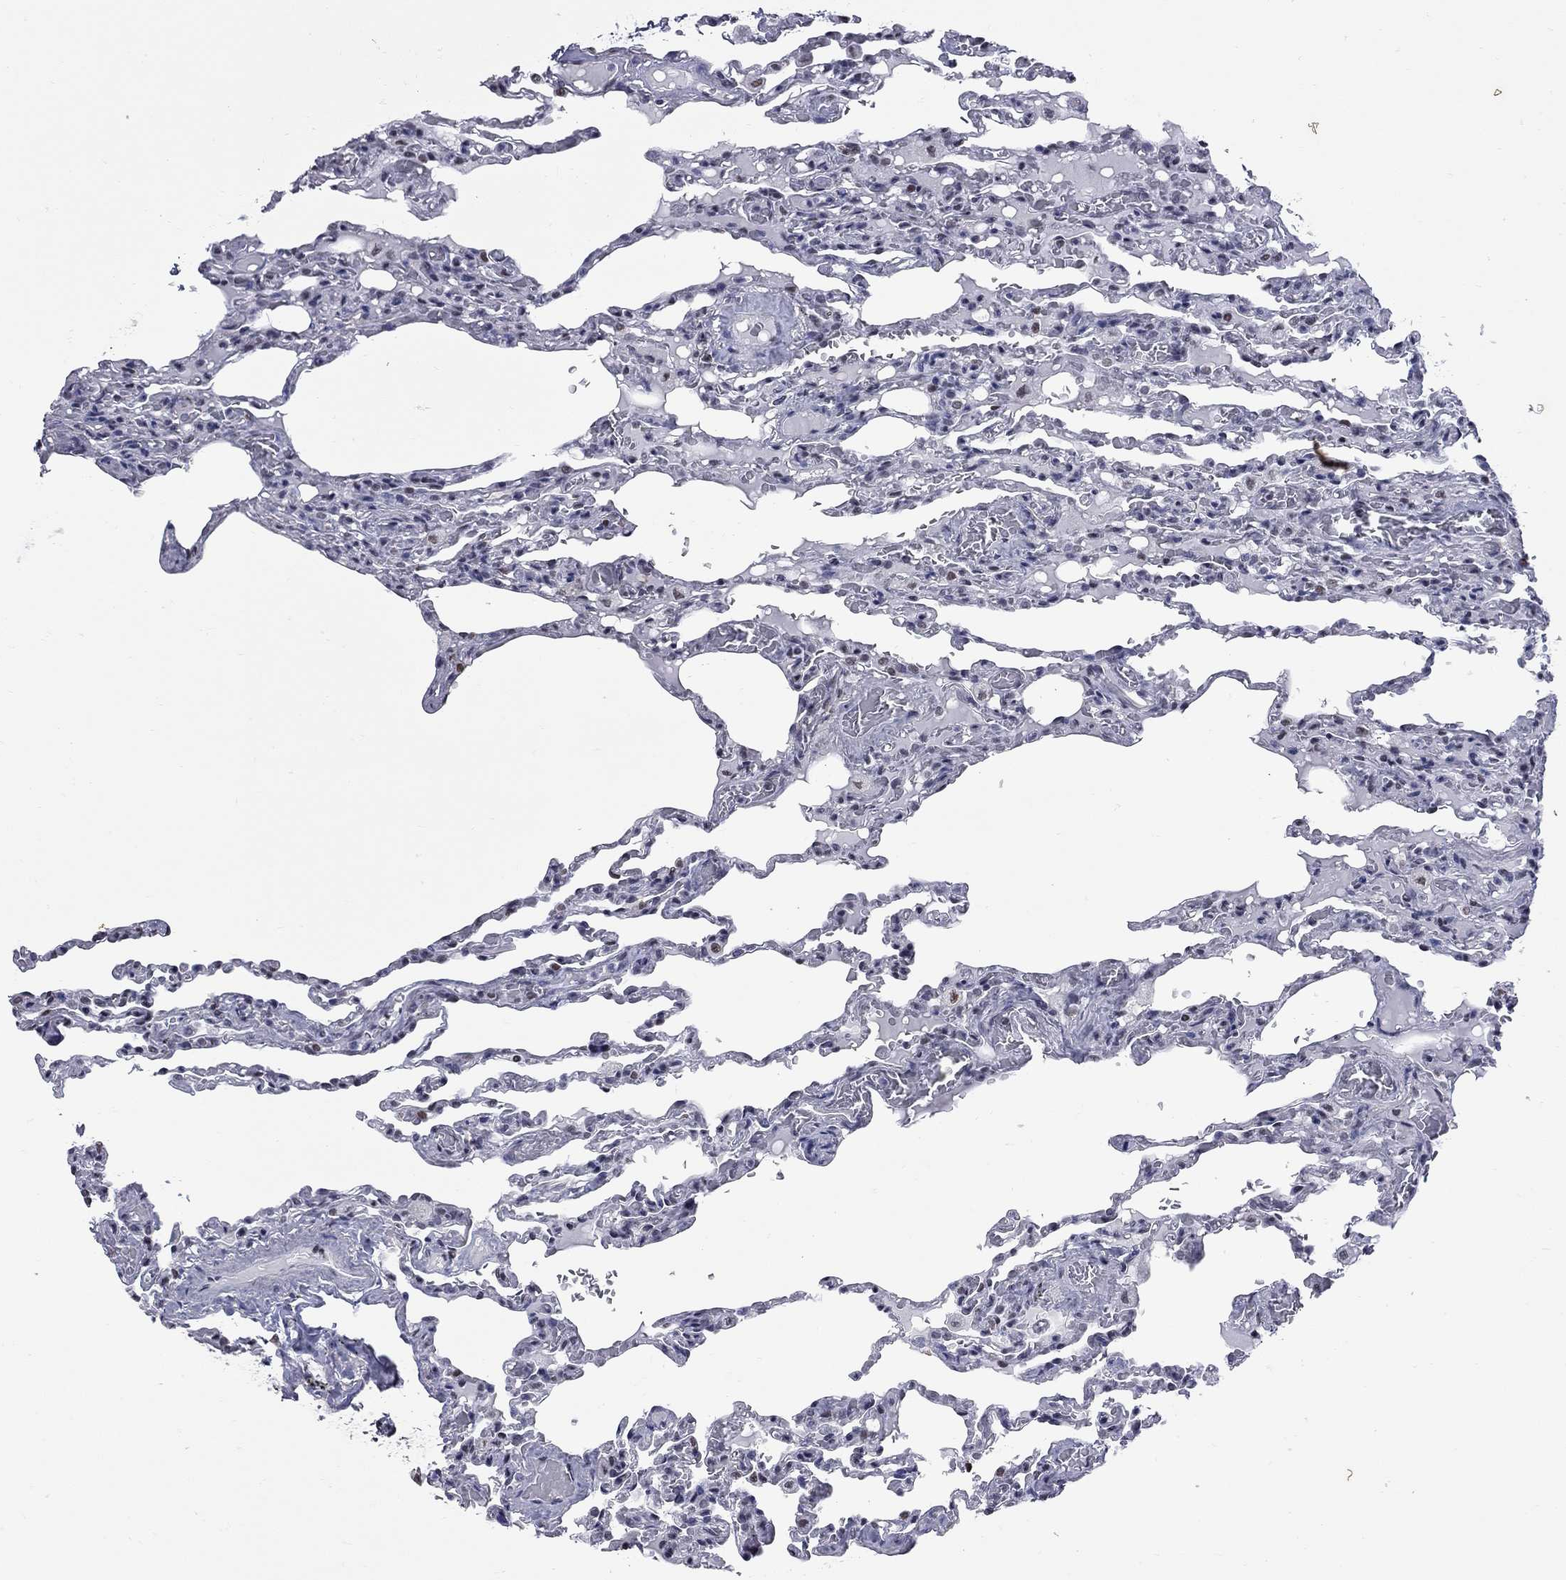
{"staining": {"intensity": "negative", "quantity": "none", "location": "none"}, "tissue": "lung", "cell_type": "Alveolar cells", "image_type": "normal", "snomed": [{"axis": "morphology", "description": "Normal tissue, NOS"}, {"axis": "topography", "description": "Lung"}], "caption": "IHC of normal human lung shows no positivity in alveolar cells. (DAB immunohistochemistry (IHC), high magnification).", "gene": "ZNF154", "patient": {"sex": "female", "age": 43}}